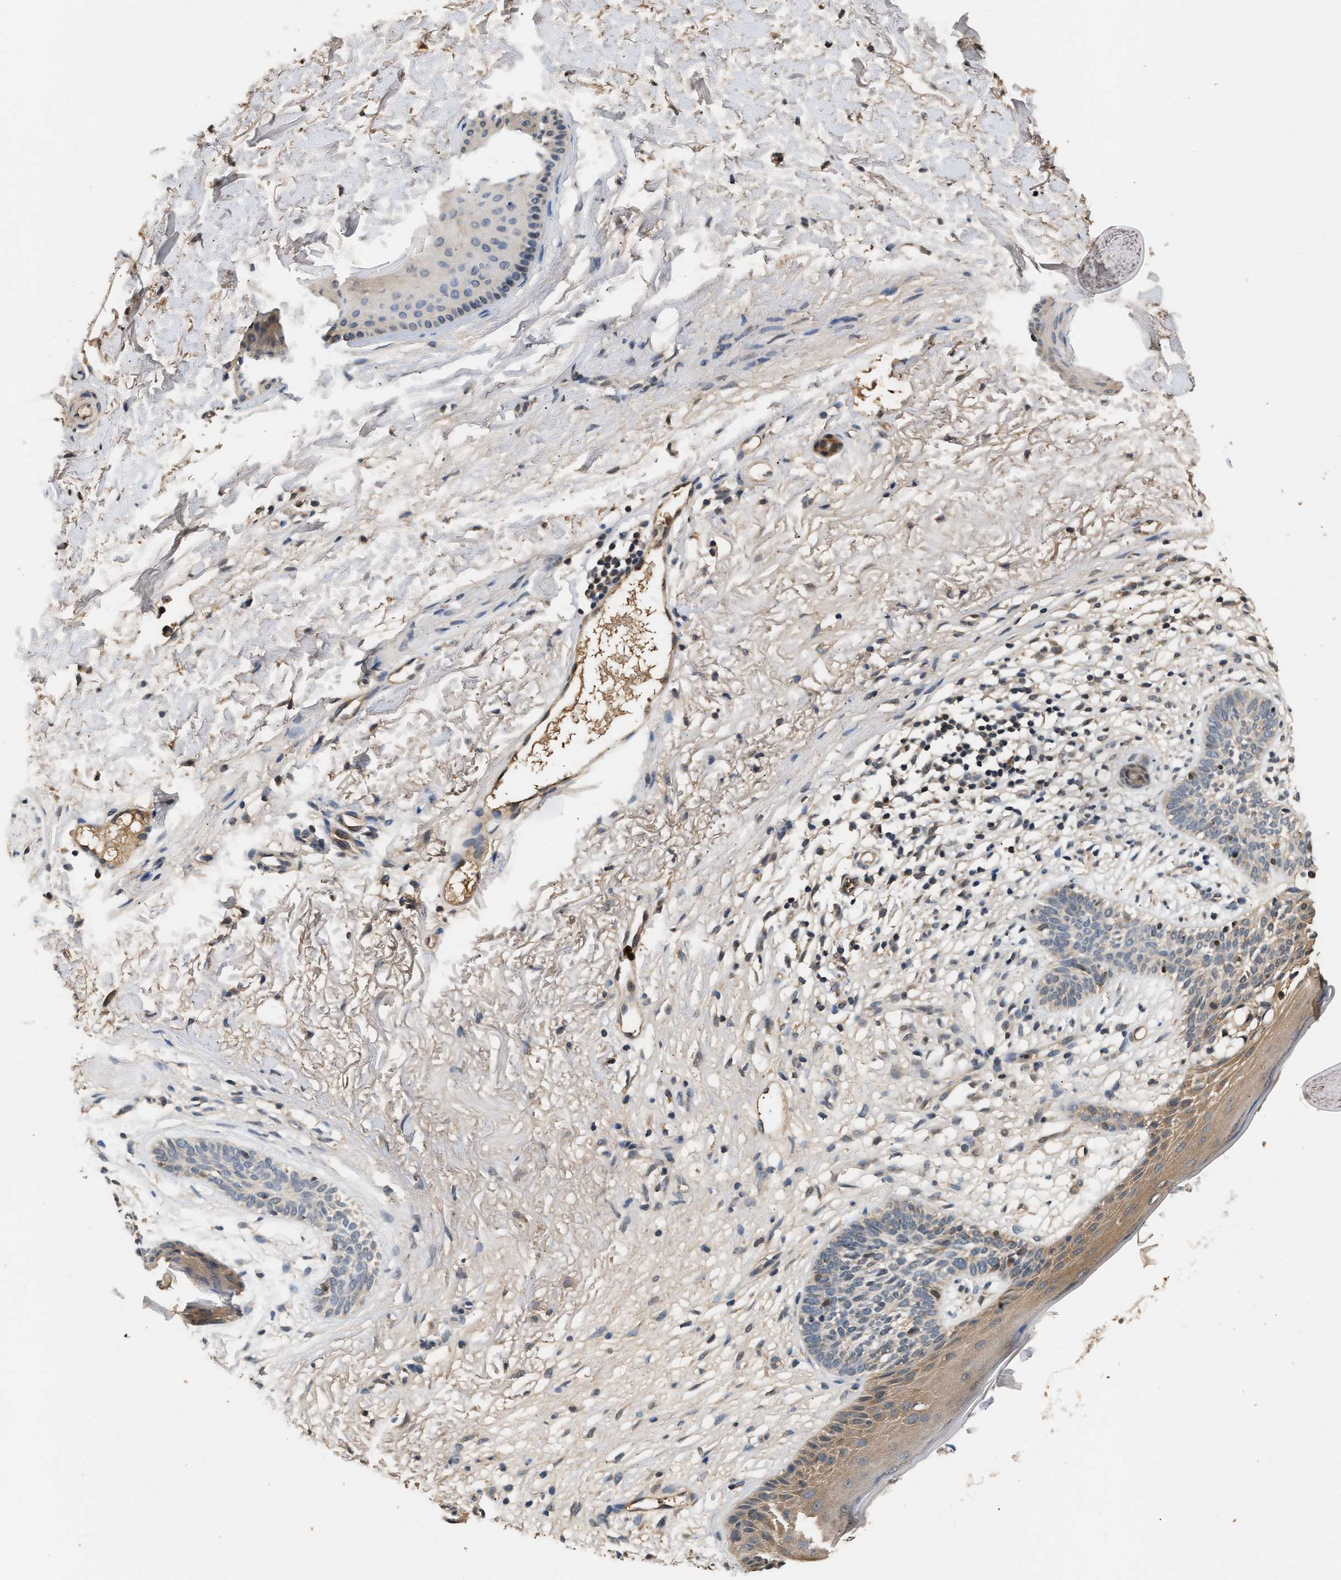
{"staining": {"intensity": "negative", "quantity": "none", "location": "none"}, "tissue": "skin cancer", "cell_type": "Tumor cells", "image_type": "cancer", "snomed": [{"axis": "morphology", "description": "Basal cell carcinoma"}, {"axis": "topography", "description": "Skin"}], "caption": "An image of human basal cell carcinoma (skin) is negative for staining in tumor cells. (DAB (3,3'-diaminobenzidine) immunohistochemistry (IHC), high magnification).", "gene": "GPI", "patient": {"sex": "male", "age": 85}}